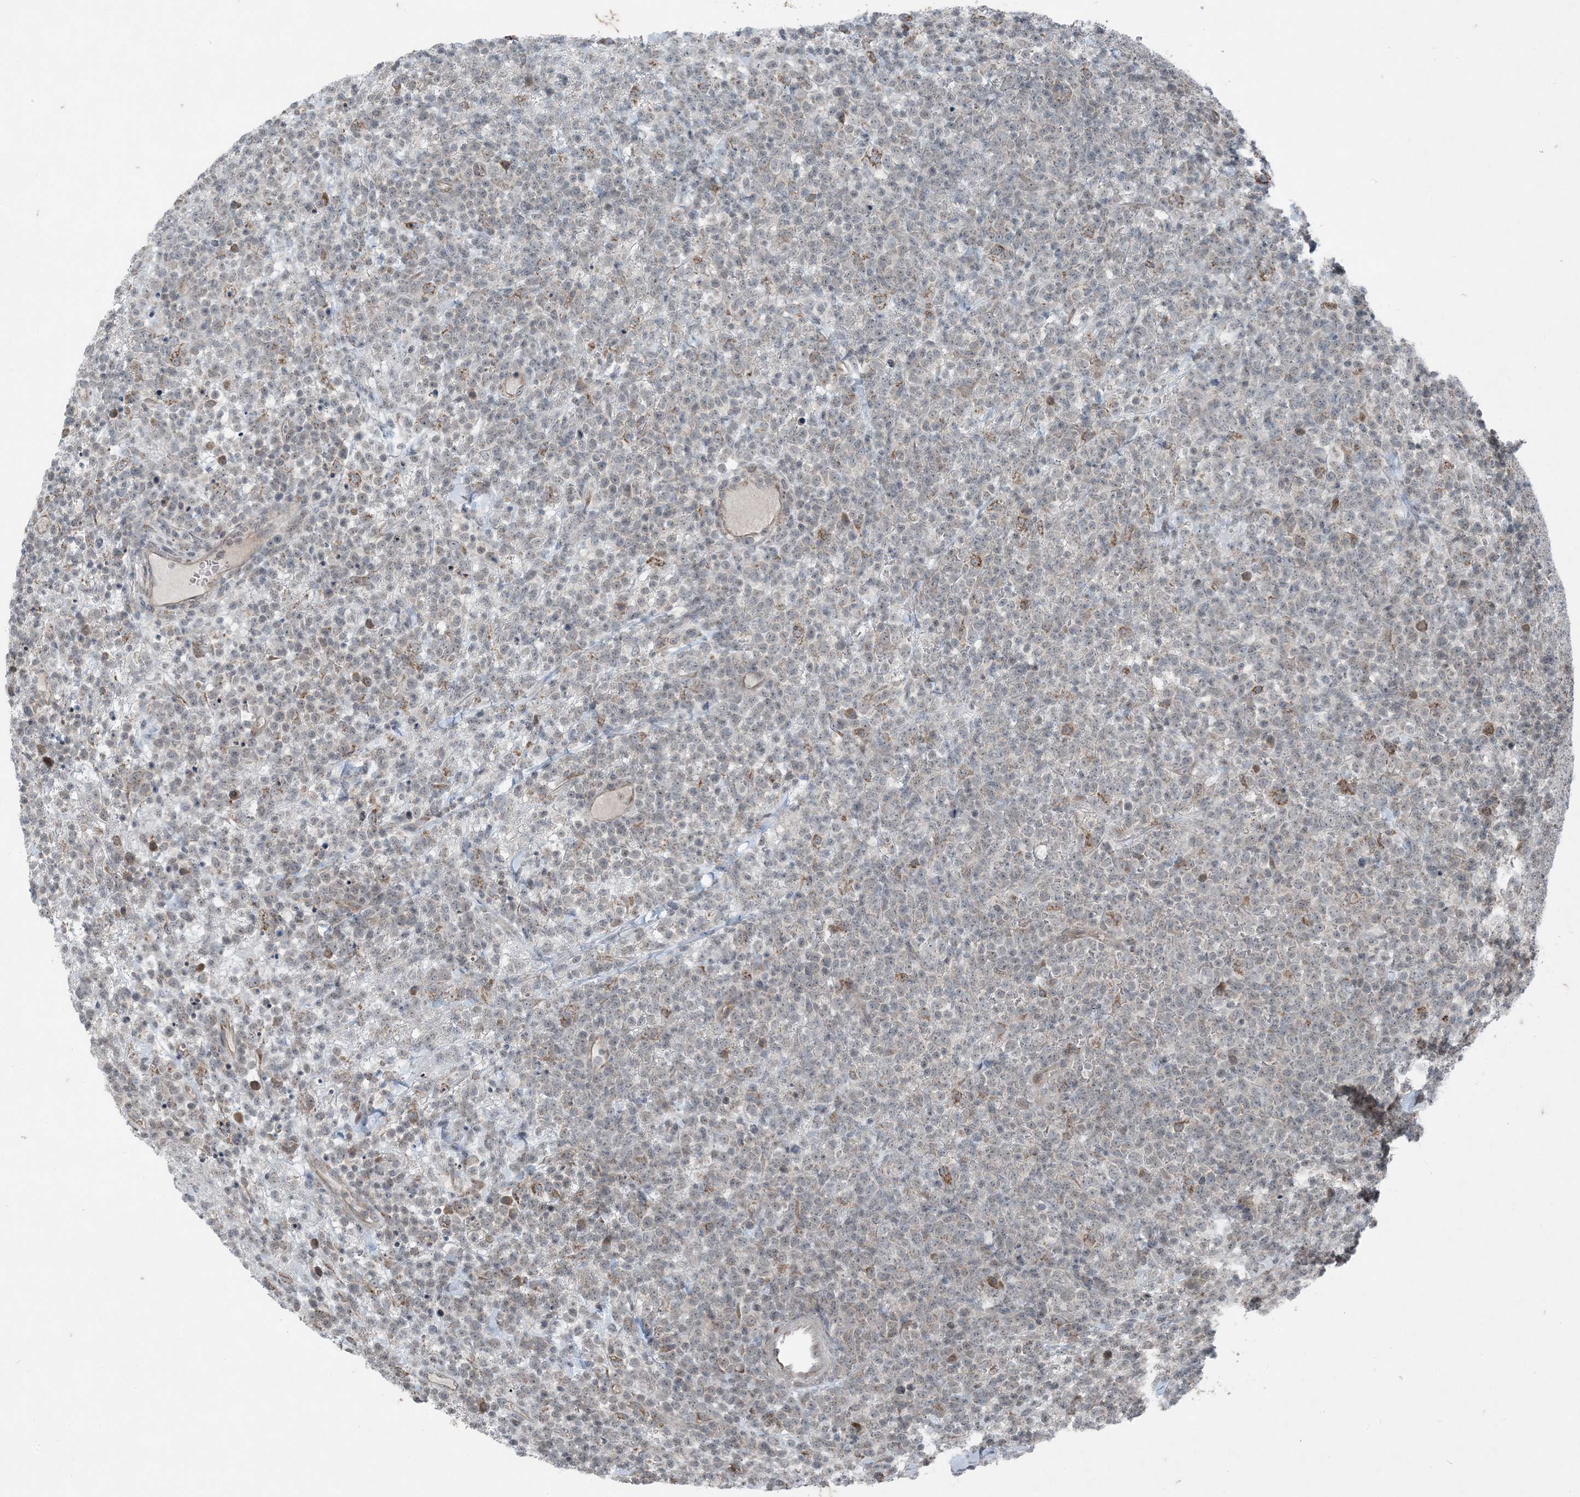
{"staining": {"intensity": "weak", "quantity": "<25%", "location": "cytoplasmic/membranous"}, "tissue": "lymphoma", "cell_type": "Tumor cells", "image_type": "cancer", "snomed": [{"axis": "morphology", "description": "Malignant lymphoma, non-Hodgkin's type, High grade"}, {"axis": "topography", "description": "Colon"}], "caption": "Tumor cells show no significant protein staining in lymphoma.", "gene": "PC", "patient": {"sex": "female", "age": 53}}